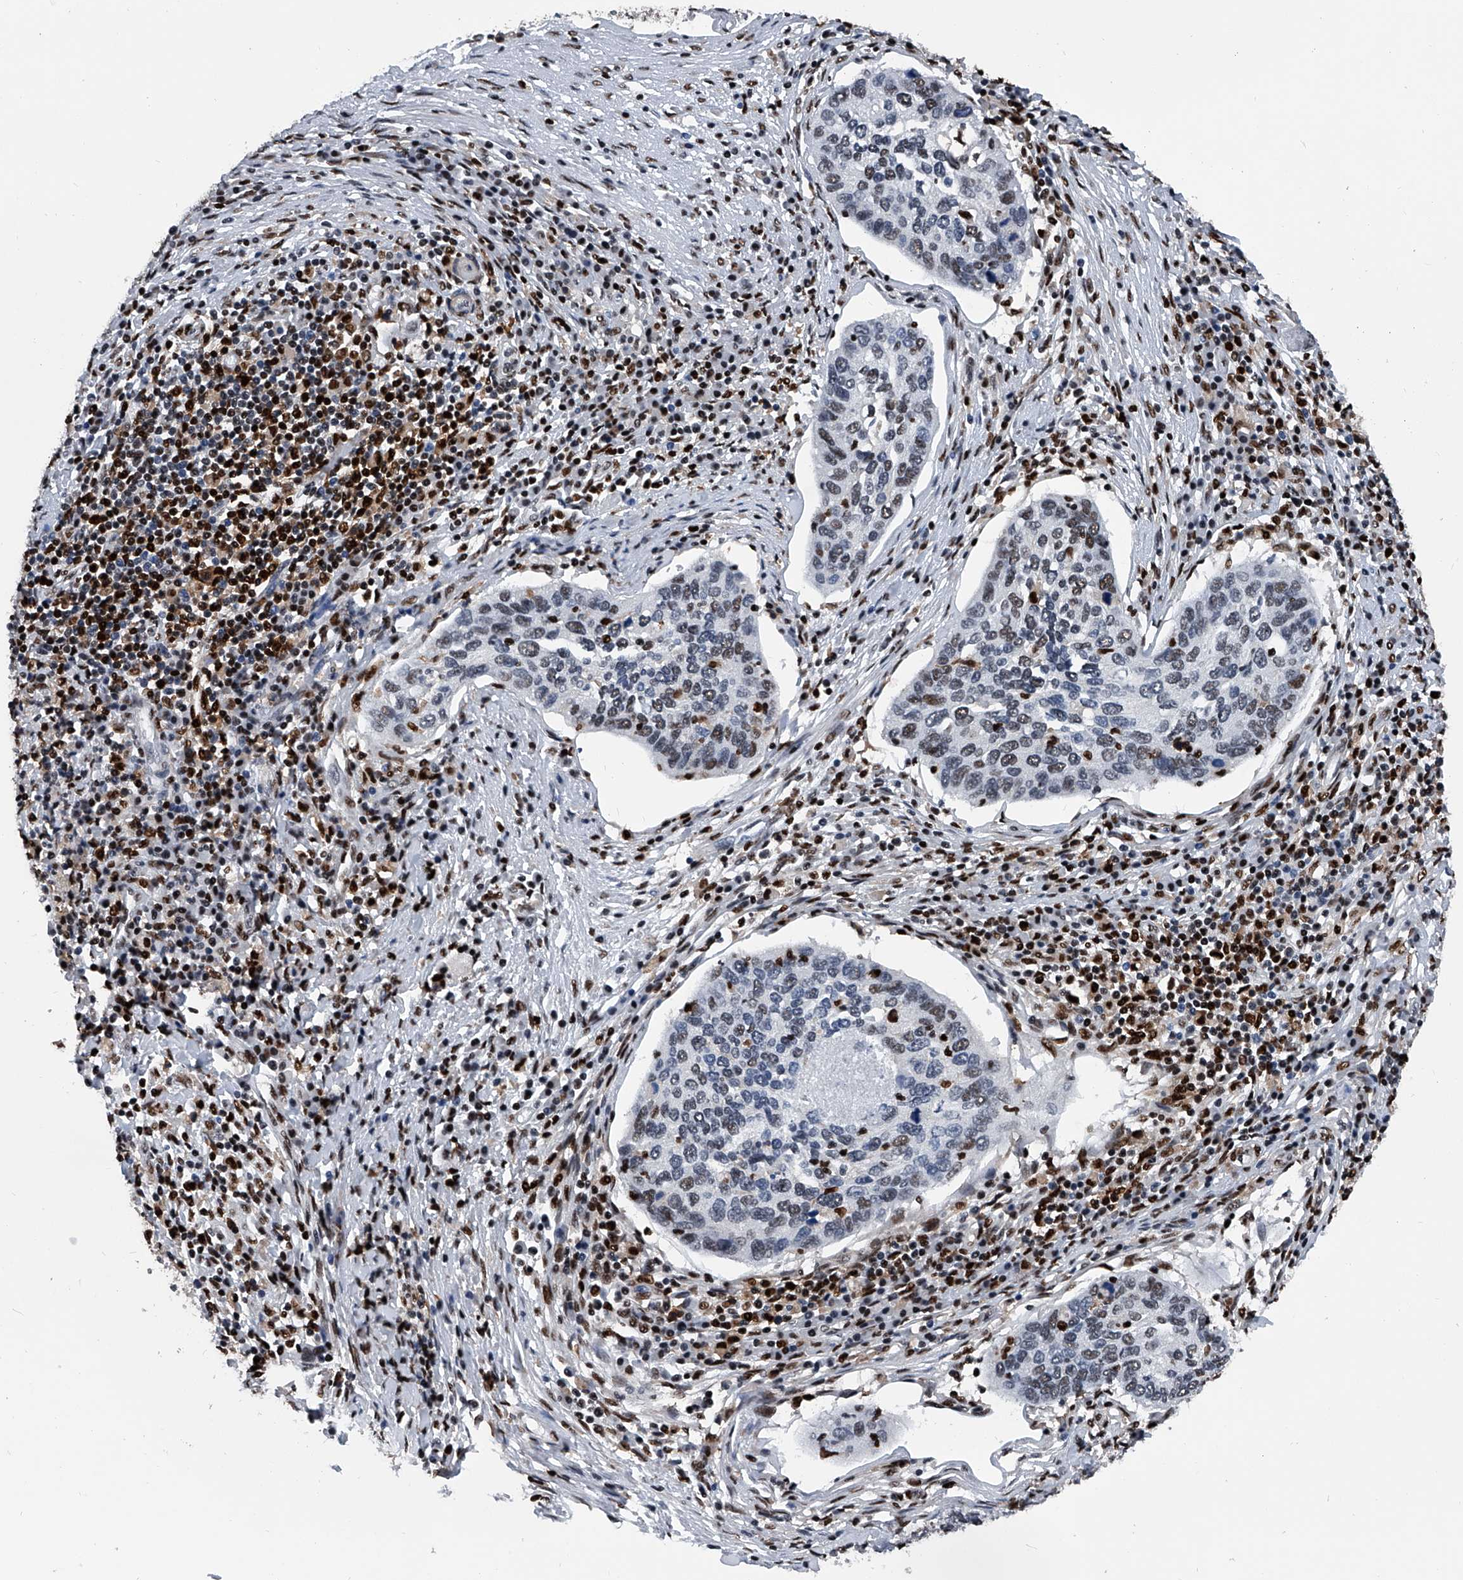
{"staining": {"intensity": "weak", "quantity": "<25%", "location": "nuclear"}, "tissue": "cervical cancer", "cell_type": "Tumor cells", "image_type": "cancer", "snomed": [{"axis": "morphology", "description": "Squamous cell carcinoma, NOS"}, {"axis": "topography", "description": "Cervix"}], "caption": "Immunohistochemistry (IHC) histopathology image of human cervical cancer stained for a protein (brown), which reveals no positivity in tumor cells.", "gene": "FKBP5", "patient": {"sex": "female", "age": 38}}